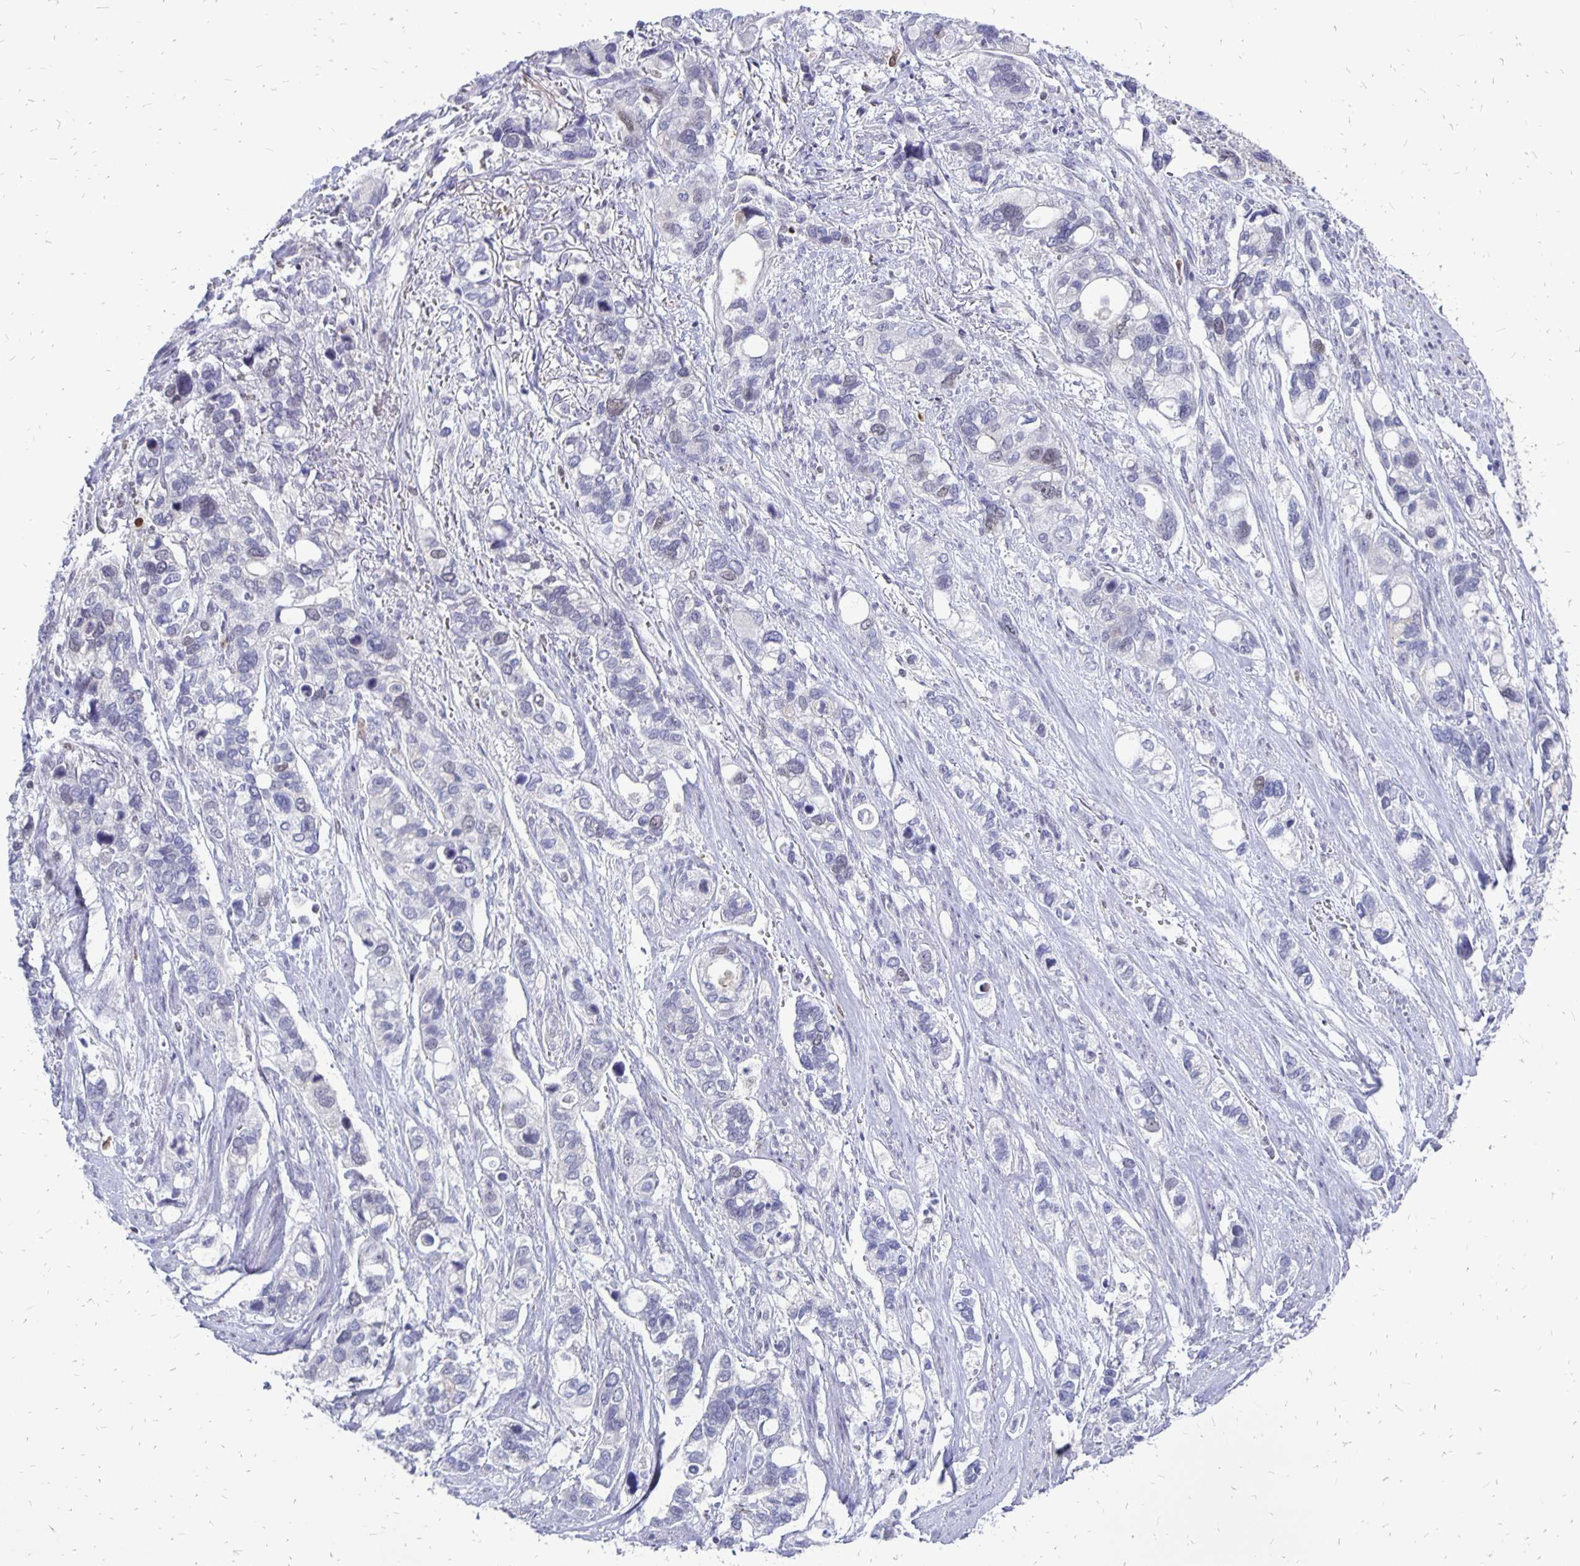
{"staining": {"intensity": "negative", "quantity": "none", "location": "none"}, "tissue": "stomach cancer", "cell_type": "Tumor cells", "image_type": "cancer", "snomed": [{"axis": "morphology", "description": "Adenocarcinoma, NOS"}, {"axis": "topography", "description": "Stomach, upper"}], "caption": "The image demonstrates no staining of tumor cells in stomach cancer (adenocarcinoma). (Immunohistochemistry, brightfield microscopy, high magnification).", "gene": "DCK", "patient": {"sex": "female", "age": 81}}